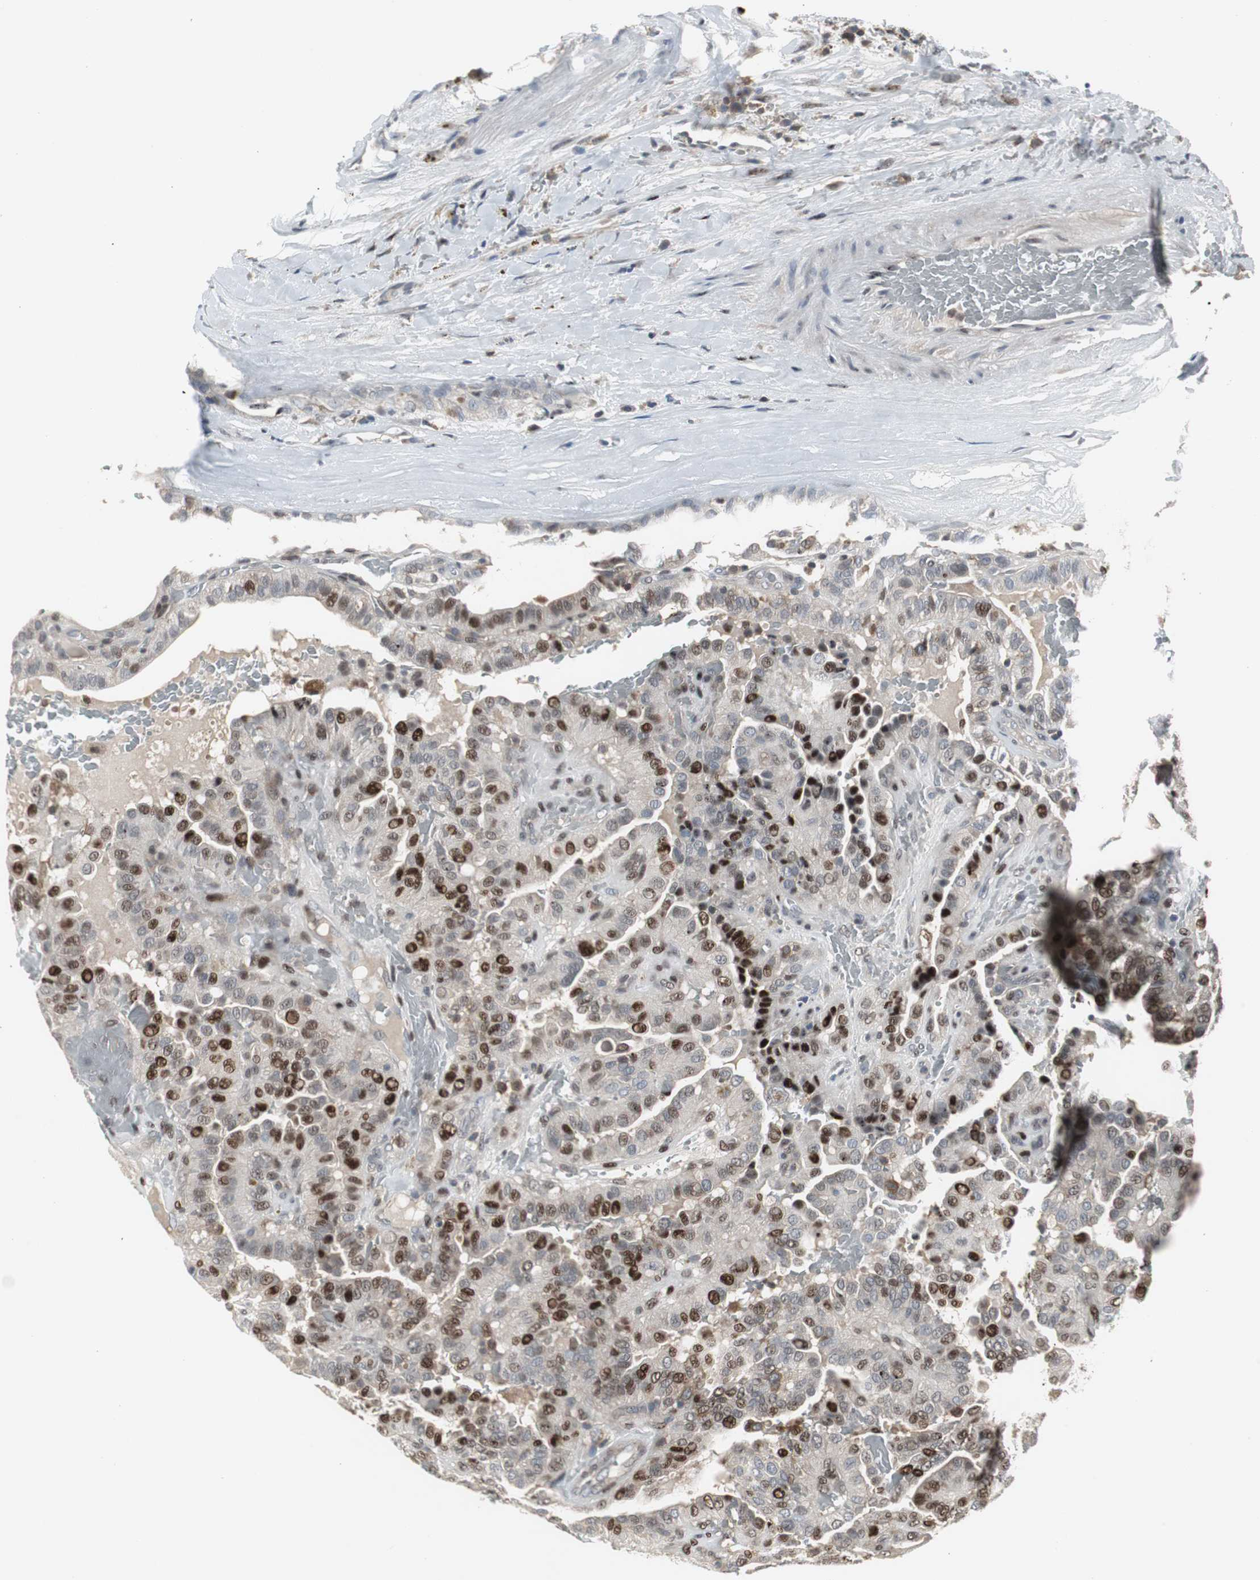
{"staining": {"intensity": "strong", "quantity": "25%-75%", "location": "nuclear"}, "tissue": "thyroid cancer", "cell_type": "Tumor cells", "image_type": "cancer", "snomed": [{"axis": "morphology", "description": "Papillary adenocarcinoma, NOS"}, {"axis": "topography", "description": "Thyroid gland"}], "caption": "Immunohistochemistry (IHC) histopathology image of thyroid cancer (papillary adenocarcinoma) stained for a protein (brown), which shows high levels of strong nuclear expression in about 25%-75% of tumor cells.", "gene": "GRK2", "patient": {"sex": "male", "age": 77}}